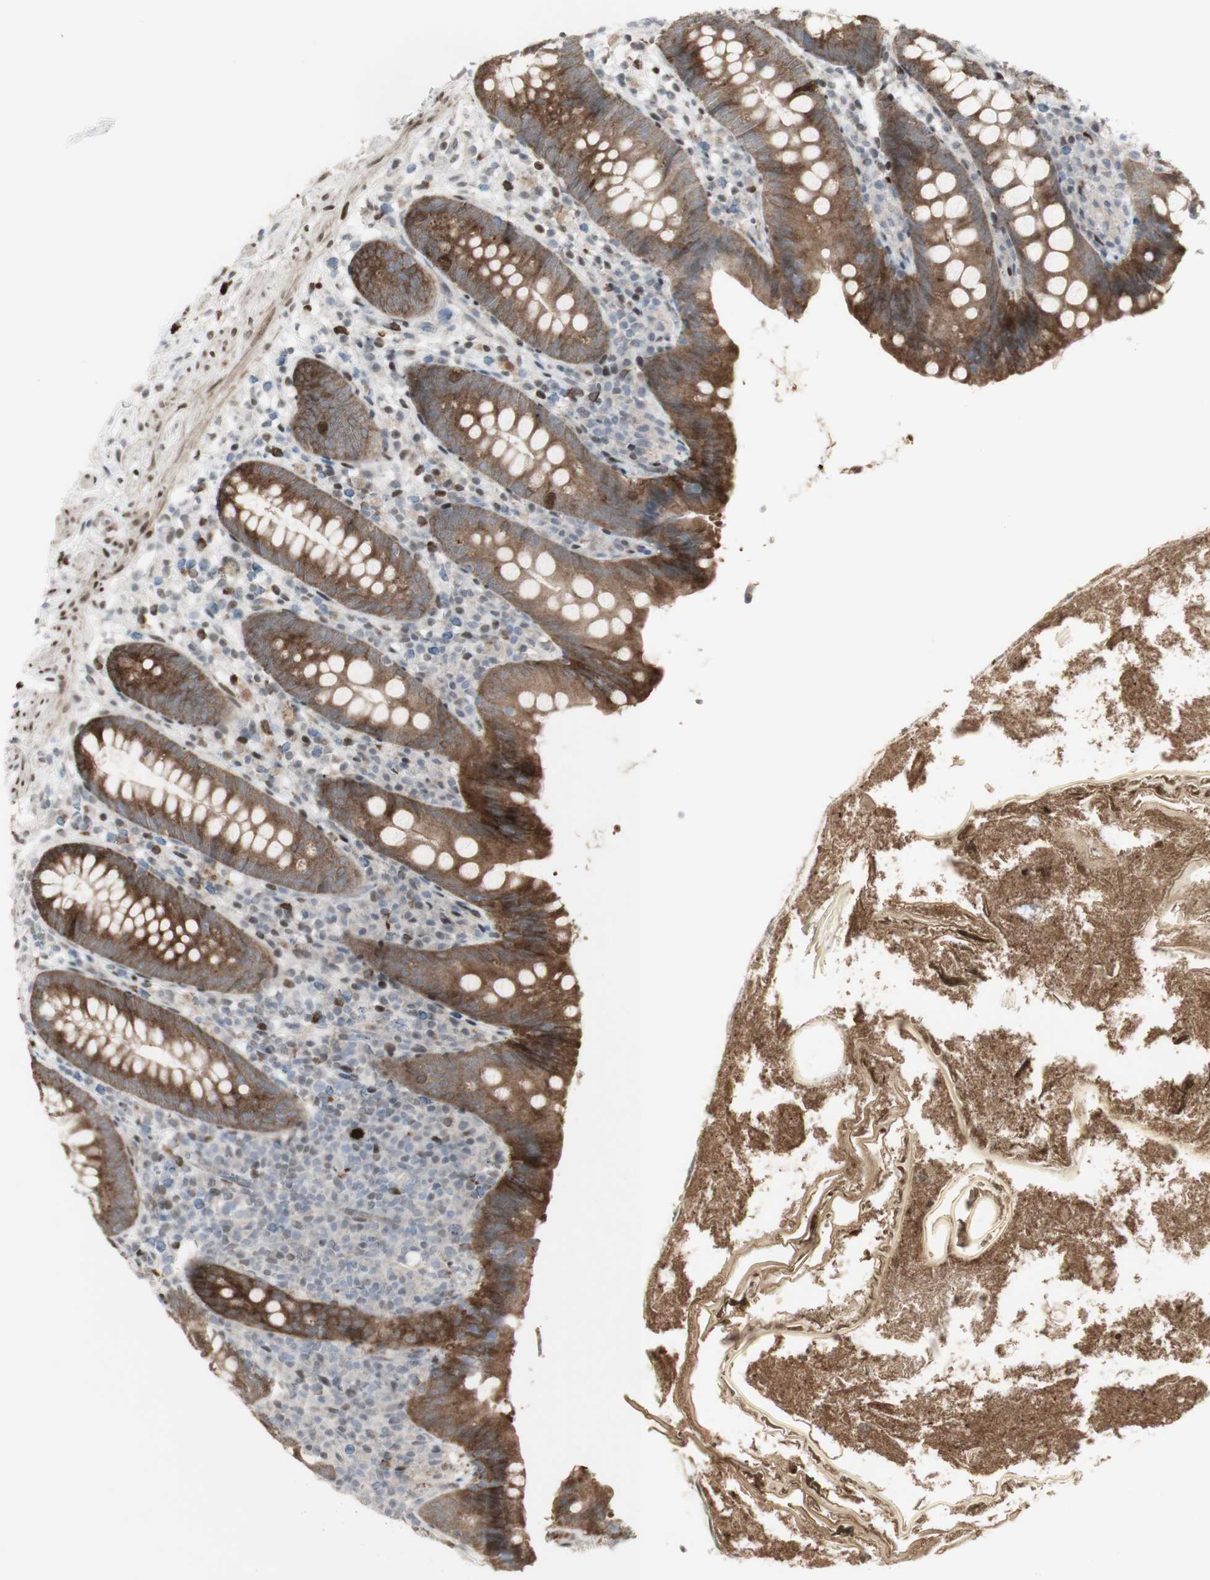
{"staining": {"intensity": "strong", "quantity": ">75%", "location": "cytoplasmic/membranous"}, "tissue": "appendix", "cell_type": "Glandular cells", "image_type": "normal", "snomed": [{"axis": "morphology", "description": "Normal tissue, NOS"}, {"axis": "topography", "description": "Appendix"}], "caption": "Immunohistochemical staining of unremarkable appendix shows high levels of strong cytoplasmic/membranous positivity in about >75% of glandular cells.", "gene": "C1orf116", "patient": {"sex": "male", "age": 52}}